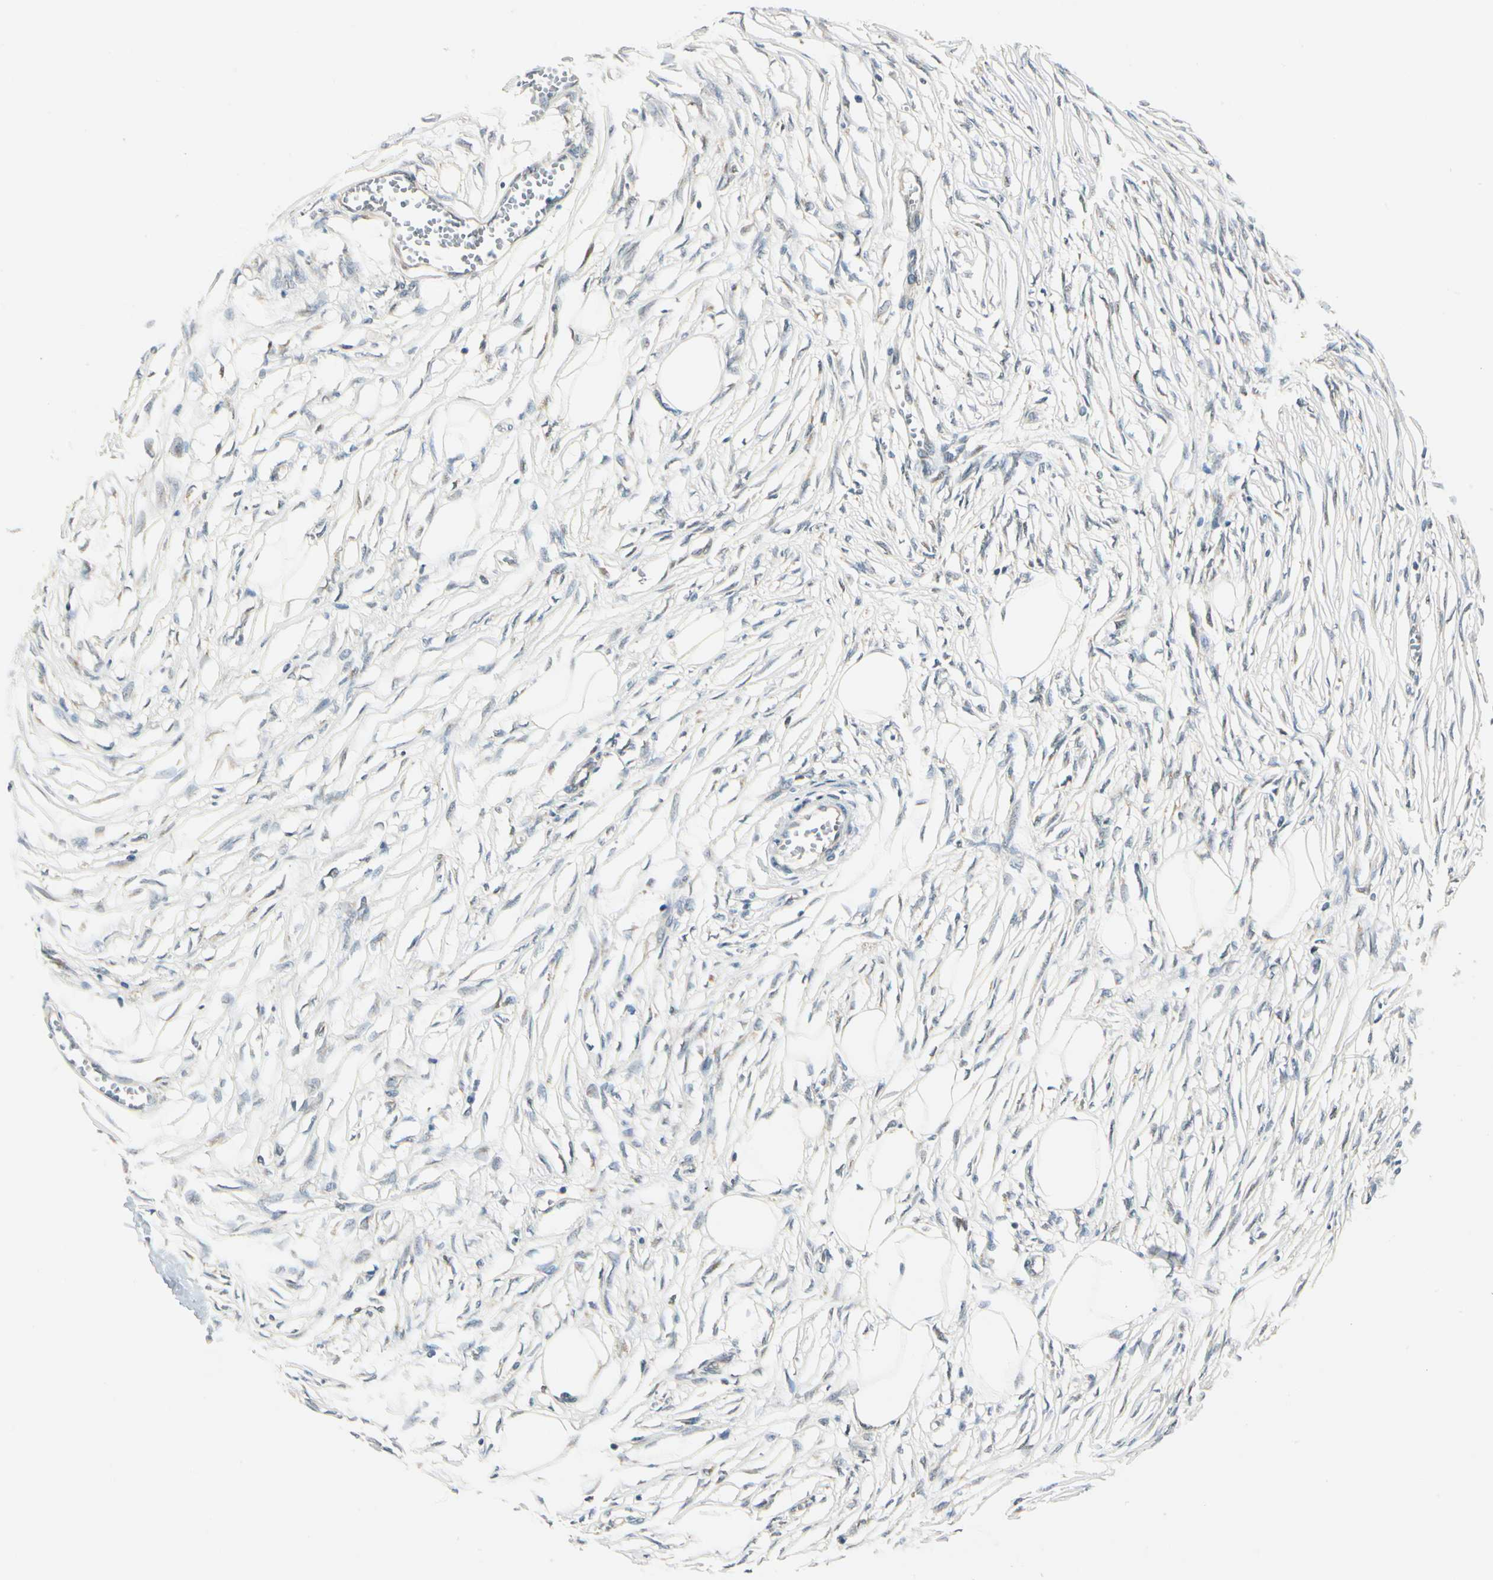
{"staining": {"intensity": "weak", "quantity": ">75%", "location": "cytoplasmic/membranous"}, "tissue": "soft tissue", "cell_type": "Fibroblasts", "image_type": "normal", "snomed": [{"axis": "morphology", "description": "Normal tissue, NOS"}, {"axis": "morphology", "description": "Sarcoma, NOS"}, {"axis": "topography", "description": "Skin"}, {"axis": "topography", "description": "Soft tissue"}], "caption": "Protein staining reveals weak cytoplasmic/membranous expression in about >75% of fibroblasts in unremarkable soft tissue. (DAB IHC with brightfield microscopy, high magnification).", "gene": "BNIP1", "patient": {"sex": "female", "age": 51}}